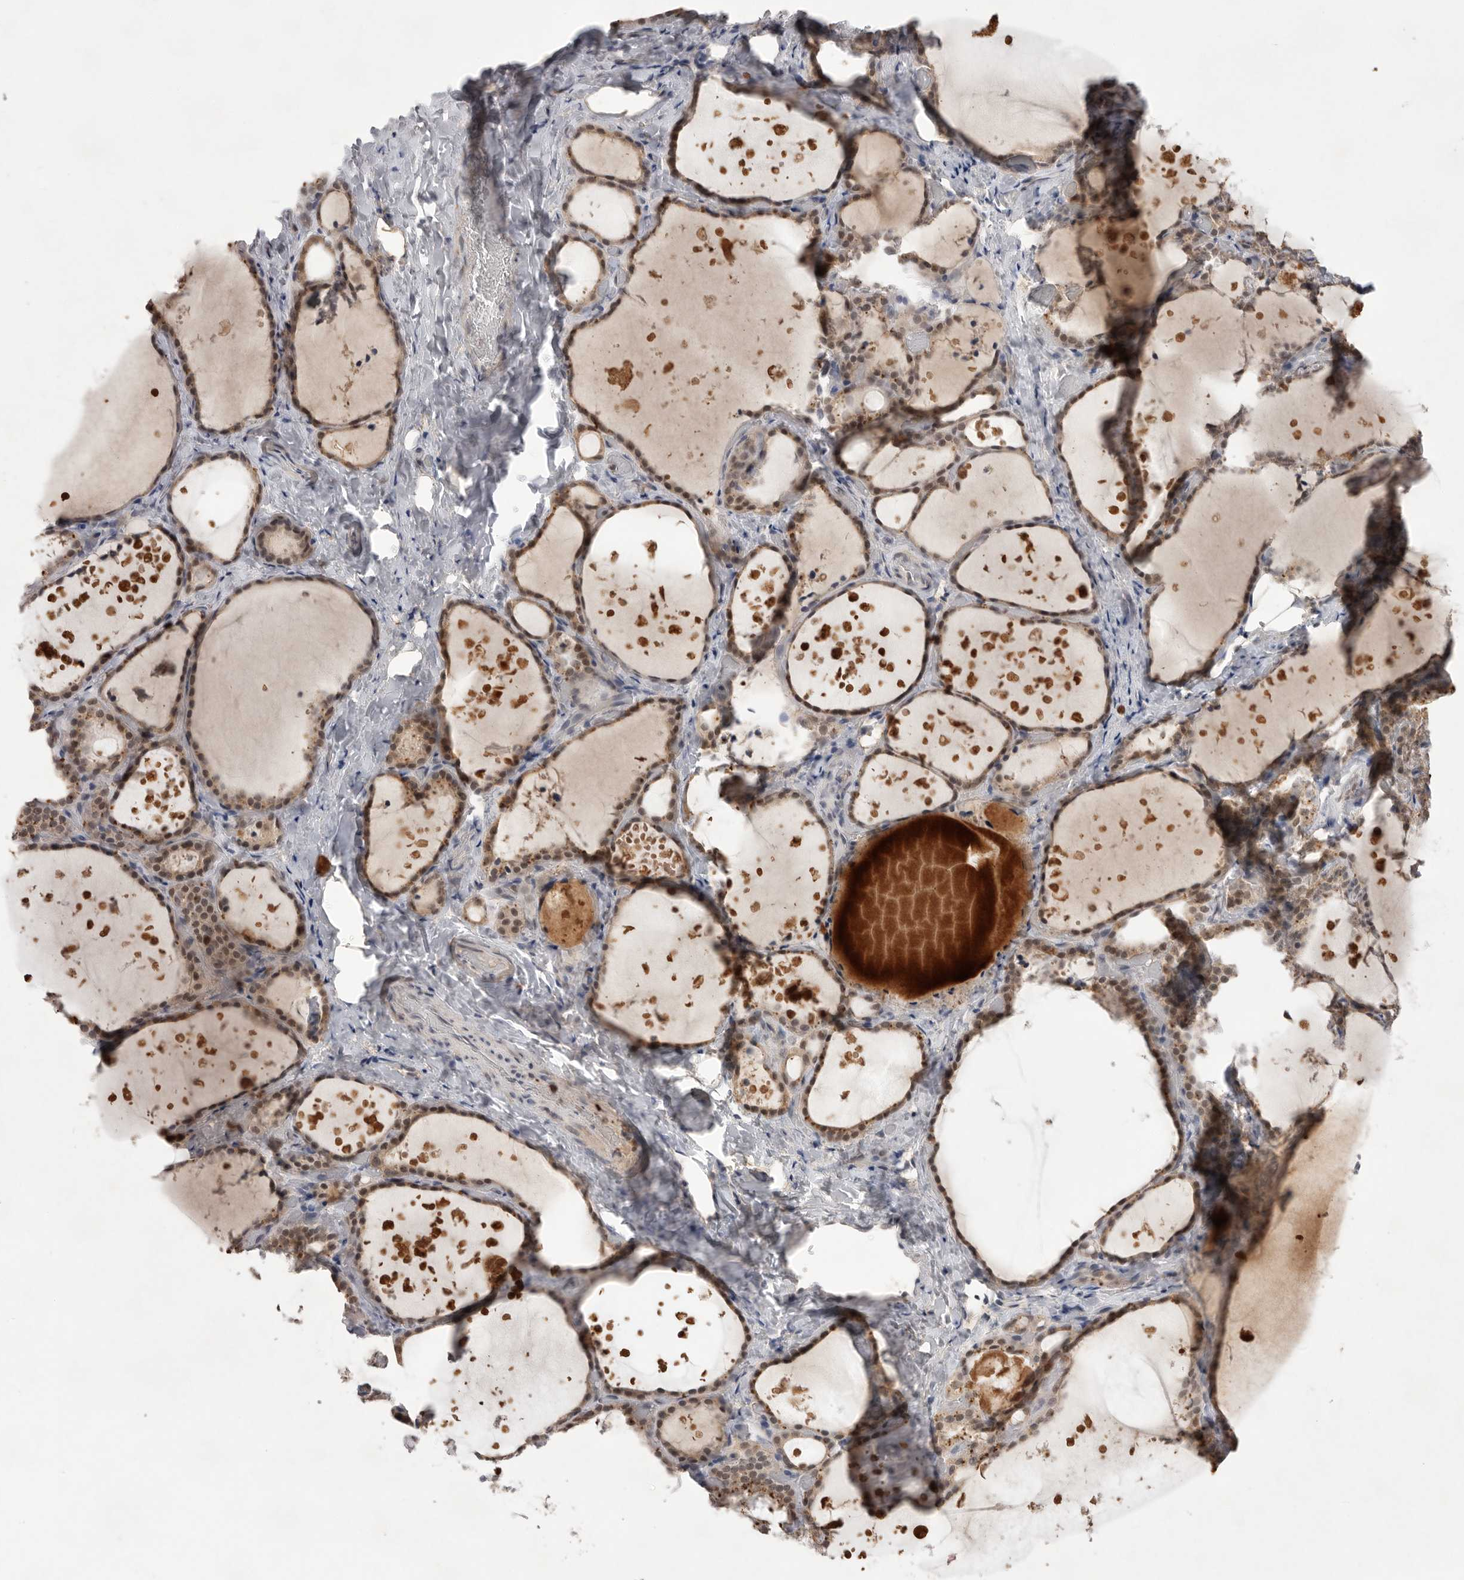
{"staining": {"intensity": "weak", "quantity": ">75%", "location": "cytoplasmic/membranous,nuclear"}, "tissue": "thyroid gland", "cell_type": "Glandular cells", "image_type": "normal", "snomed": [{"axis": "morphology", "description": "Normal tissue, NOS"}, {"axis": "topography", "description": "Thyroid gland"}], "caption": "Protein analysis of normal thyroid gland reveals weak cytoplasmic/membranous,nuclear positivity in approximately >75% of glandular cells.", "gene": "HUS1", "patient": {"sex": "female", "age": 44}}